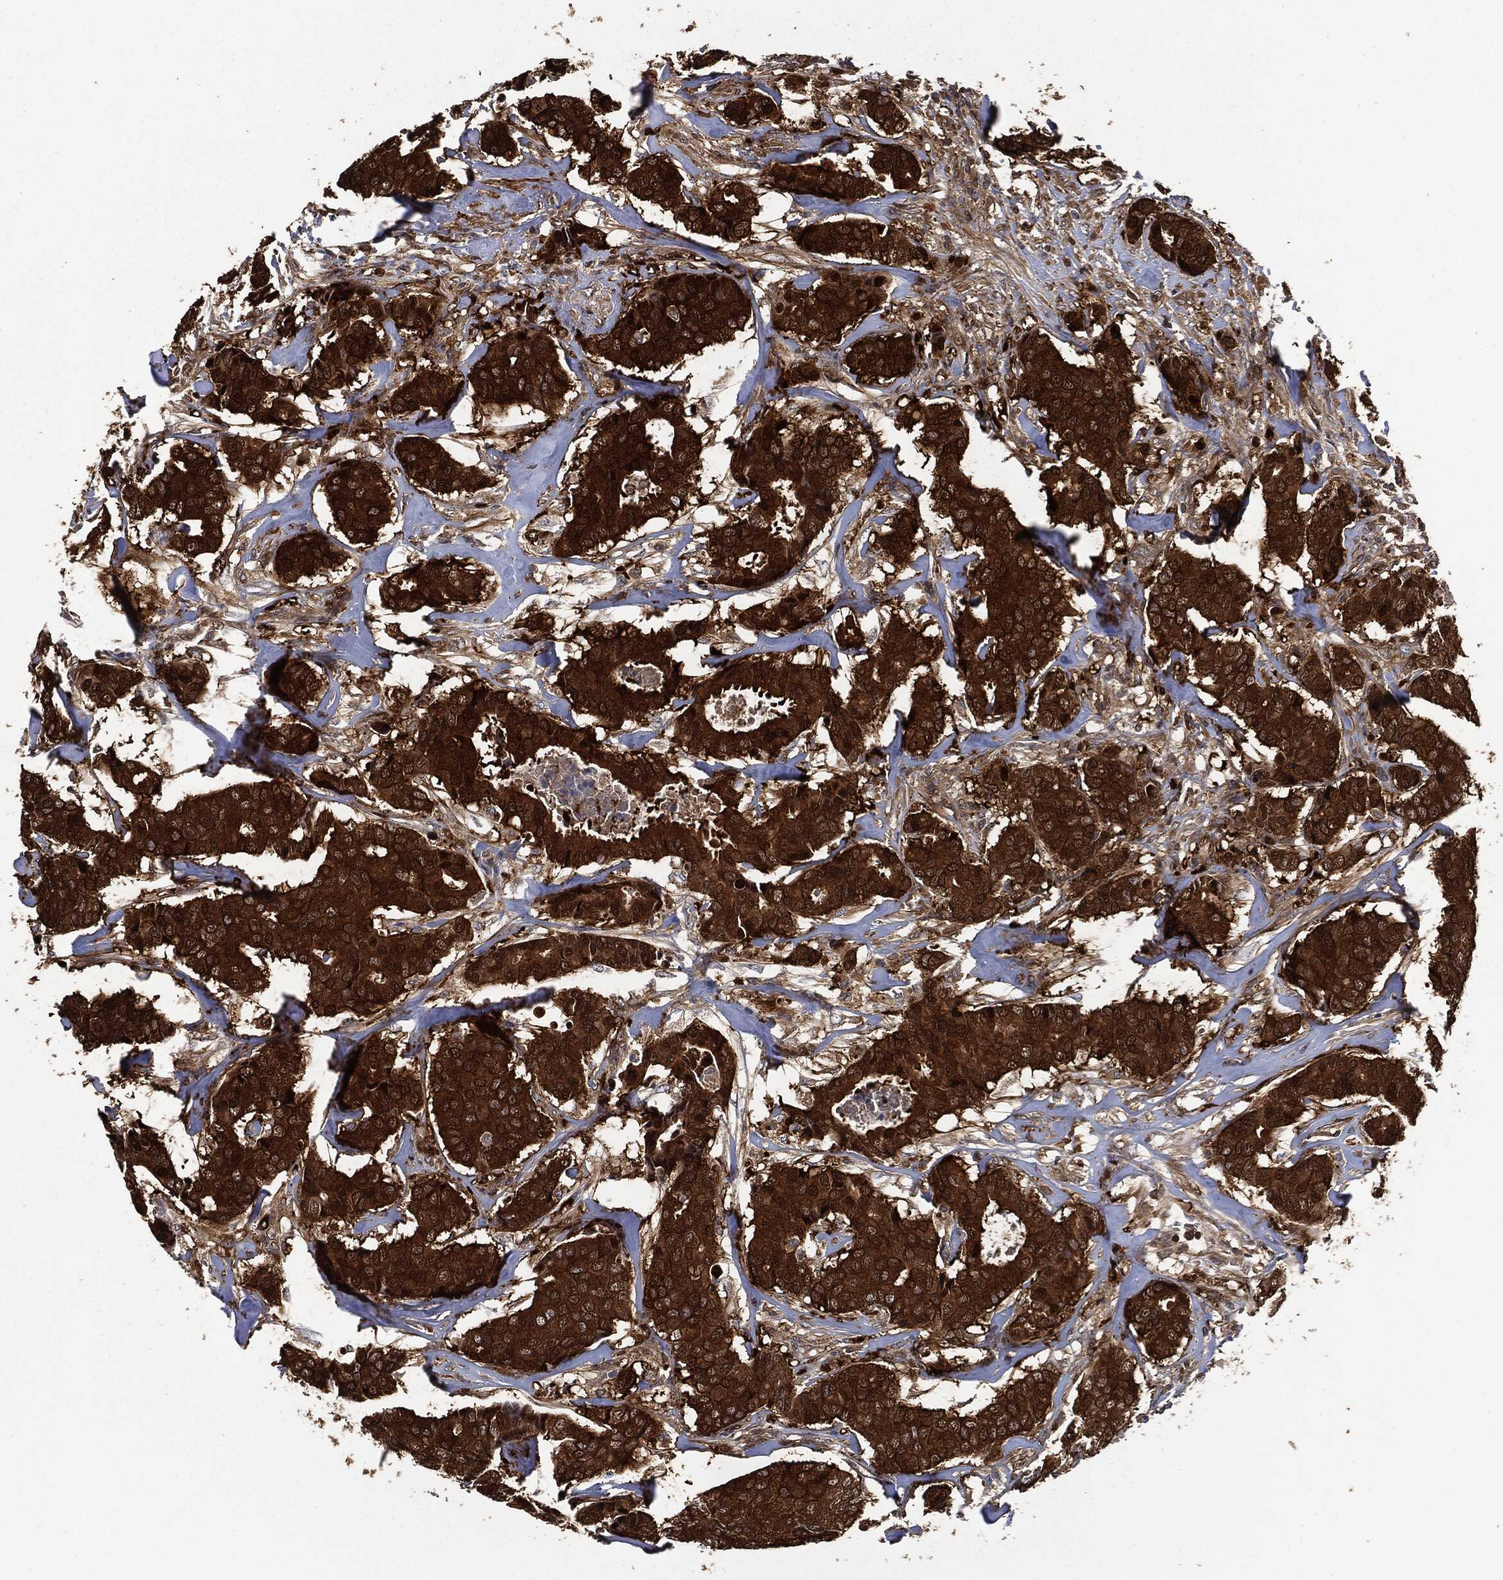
{"staining": {"intensity": "strong", "quantity": ">75%", "location": "cytoplasmic/membranous,nuclear"}, "tissue": "breast cancer", "cell_type": "Tumor cells", "image_type": "cancer", "snomed": [{"axis": "morphology", "description": "Duct carcinoma"}, {"axis": "topography", "description": "Breast"}], "caption": "An image of human invasive ductal carcinoma (breast) stained for a protein demonstrates strong cytoplasmic/membranous and nuclear brown staining in tumor cells.", "gene": "PRDX2", "patient": {"sex": "female", "age": 75}}